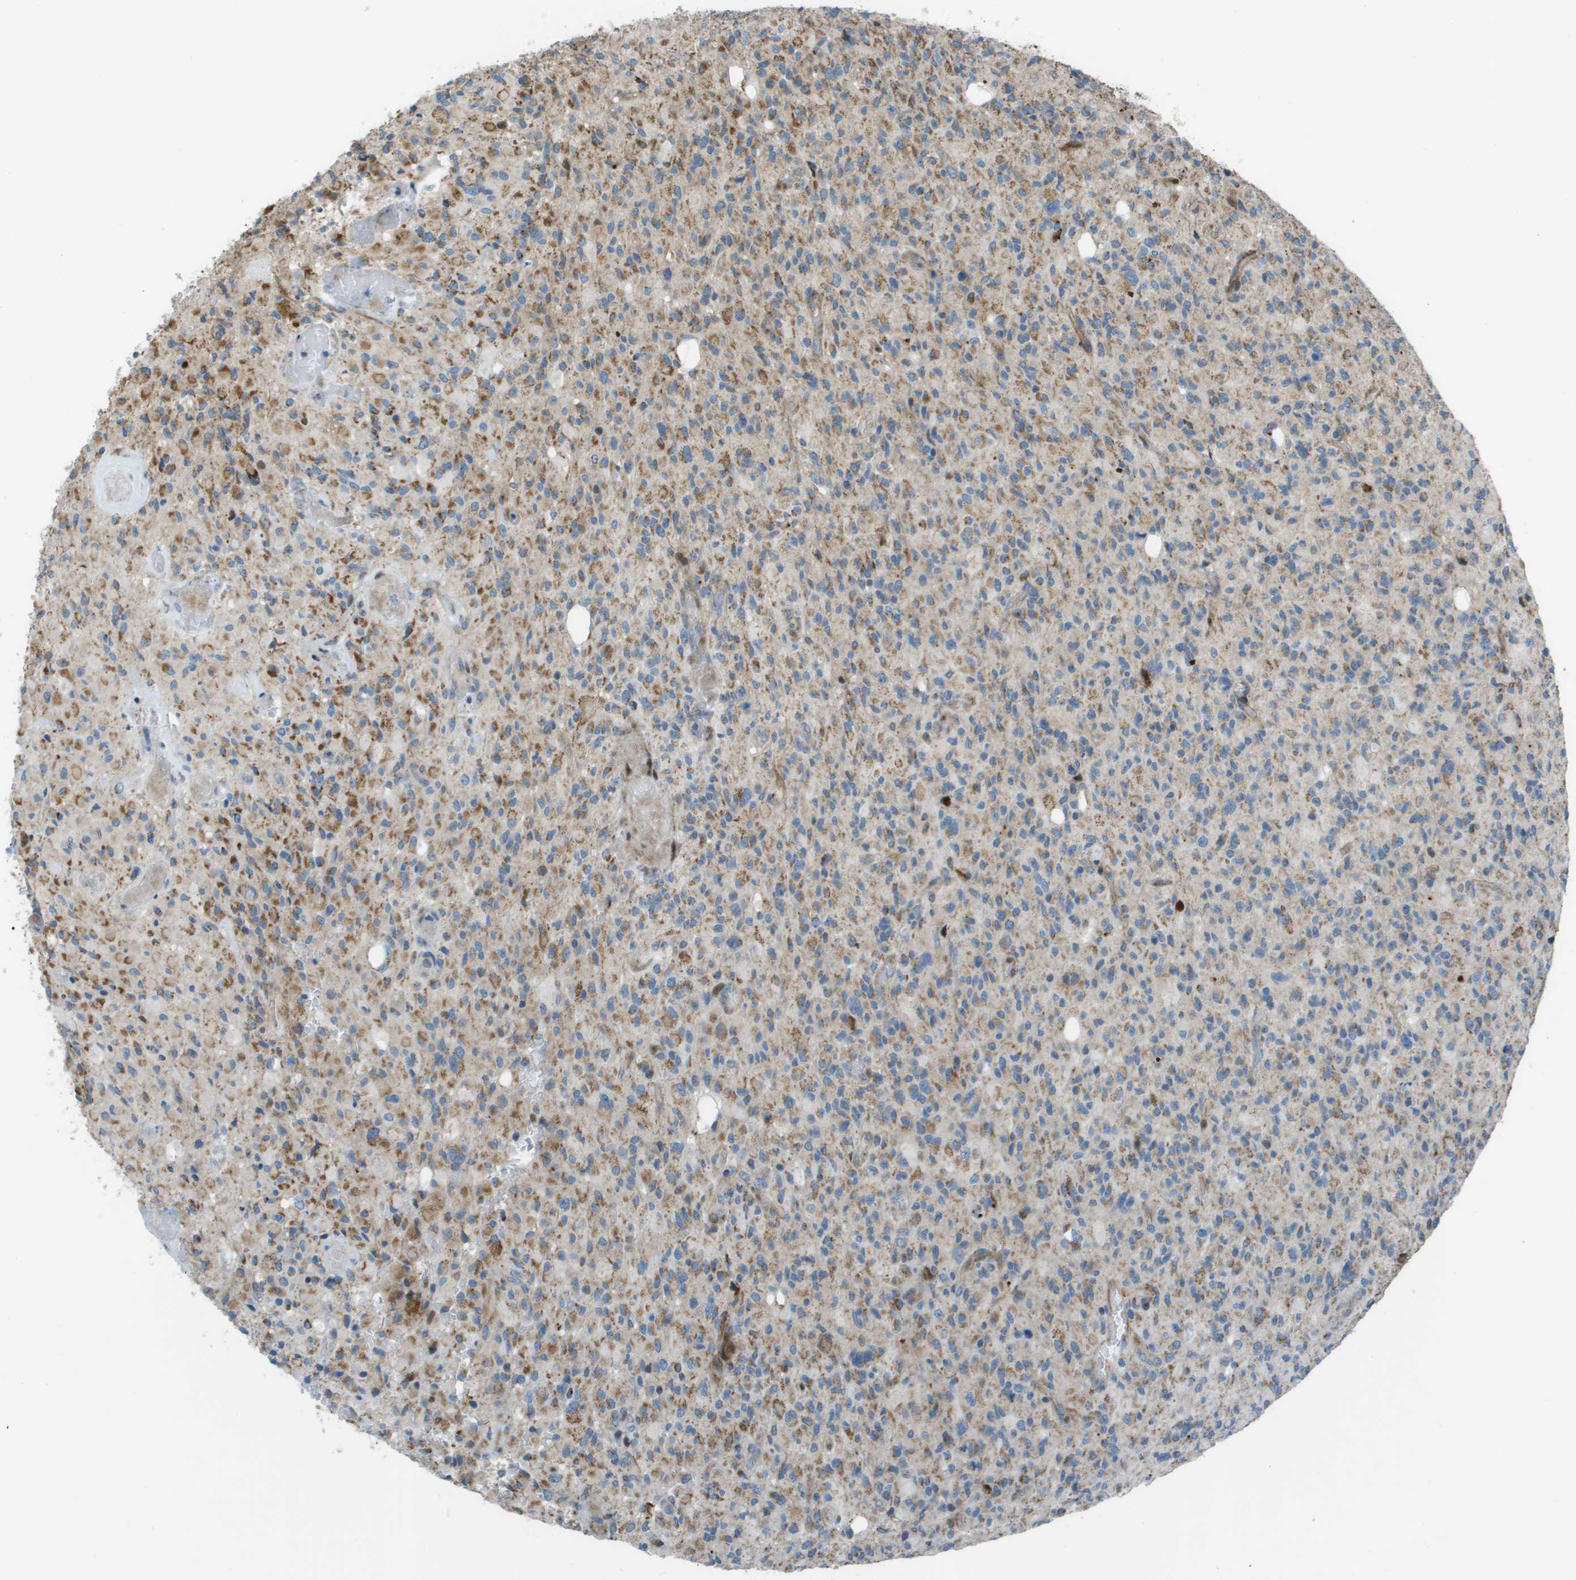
{"staining": {"intensity": "weak", "quantity": "25%-75%", "location": "cytoplasmic/membranous"}, "tissue": "glioma", "cell_type": "Tumor cells", "image_type": "cancer", "snomed": [{"axis": "morphology", "description": "Glioma, malignant, High grade"}, {"axis": "topography", "description": "Brain"}], "caption": "Protein analysis of malignant glioma (high-grade) tissue demonstrates weak cytoplasmic/membranous expression in about 25%-75% of tumor cells.", "gene": "MGAT3", "patient": {"sex": "male", "age": 71}}